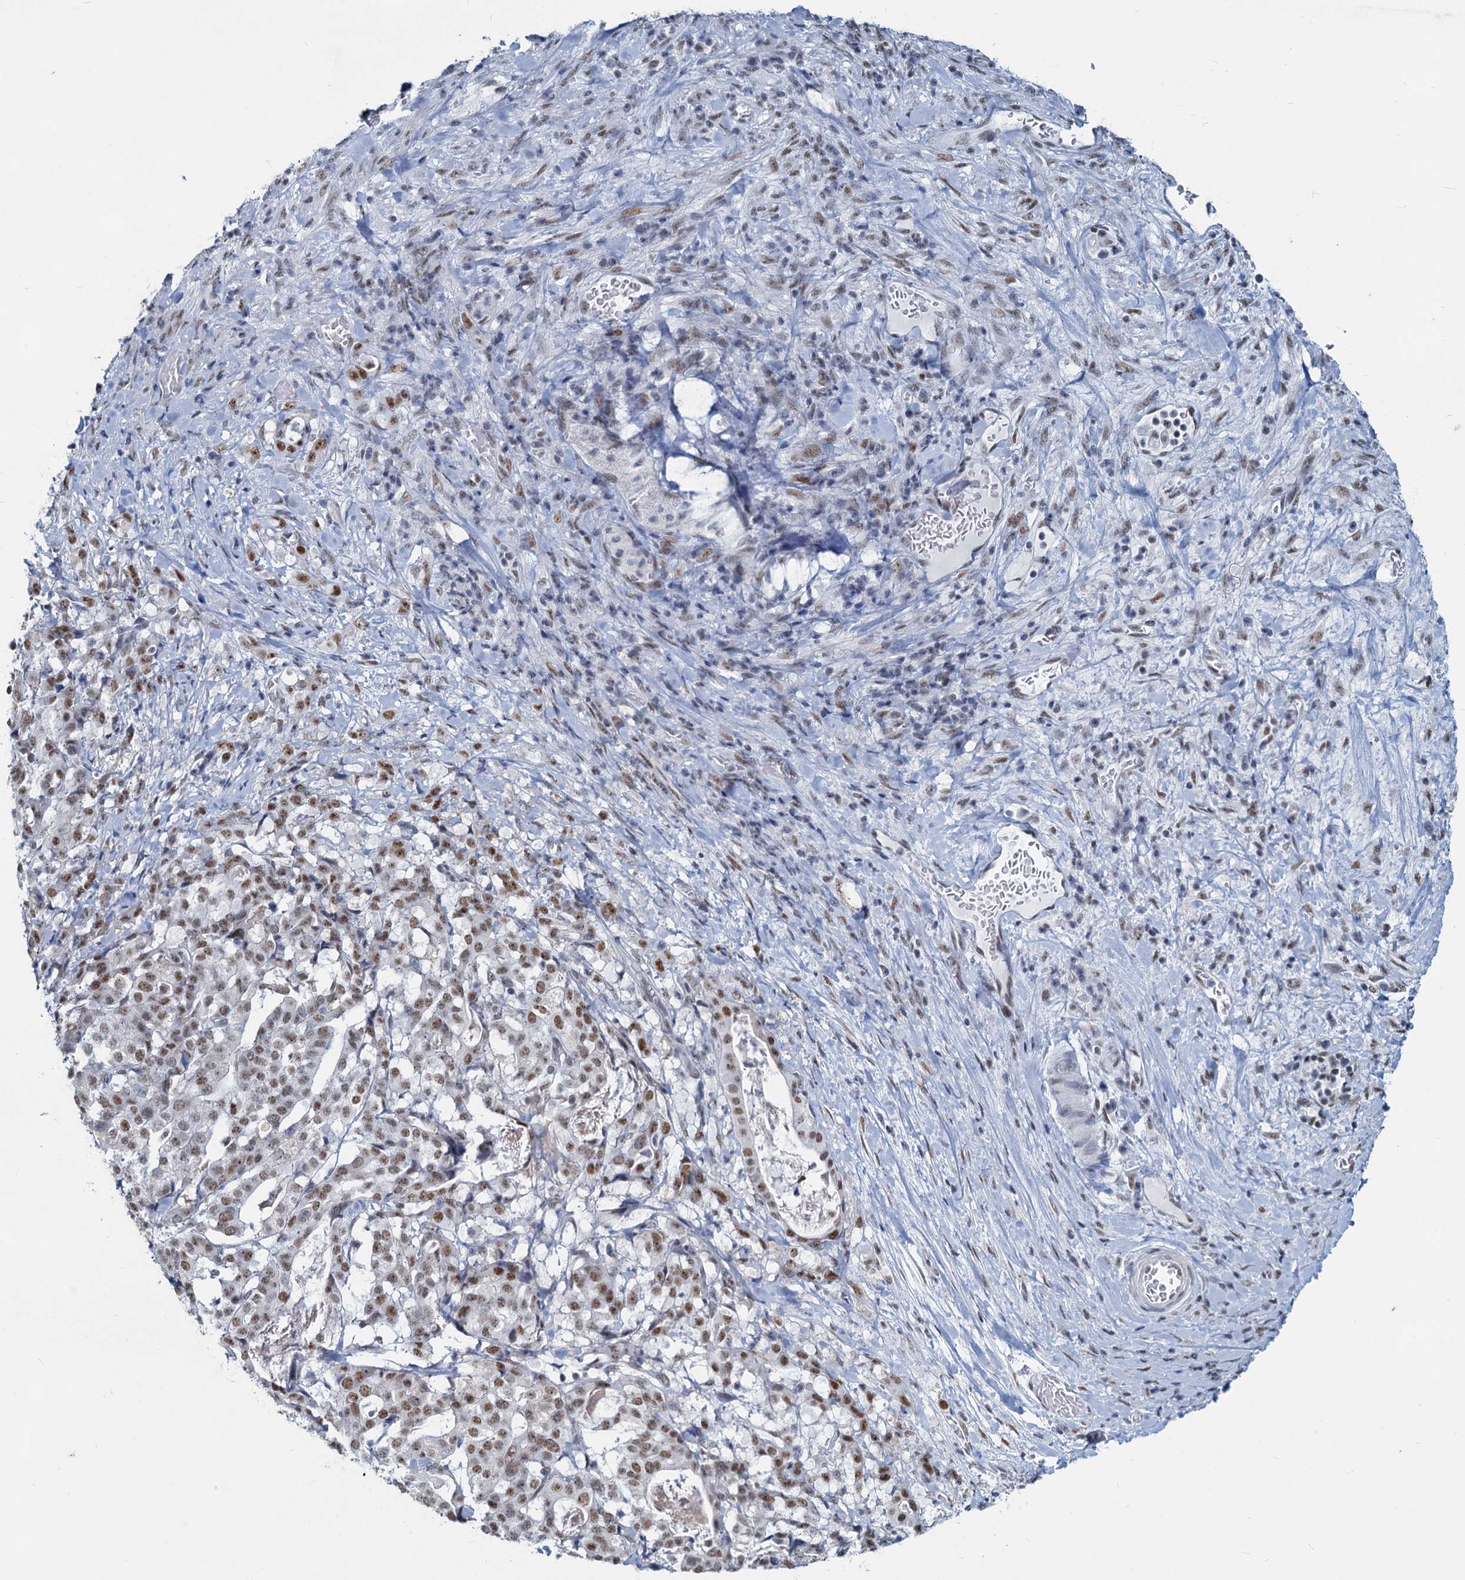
{"staining": {"intensity": "moderate", "quantity": ">75%", "location": "nuclear"}, "tissue": "stomach cancer", "cell_type": "Tumor cells", "image_type": "cancer", "snomed": [{"axis": "morphology", "description": "Adenocarcinoma, NOS"}, {"axis": "topography", "description": "Stomach"}], "caption": "Adenocarcinoma (stomach) stained for a protein (brown) shows moderate nuclear positive staining in about >75% of tumor cells.", "gene": "METTL14", "patient": {"sex": "male", "age": 48}}